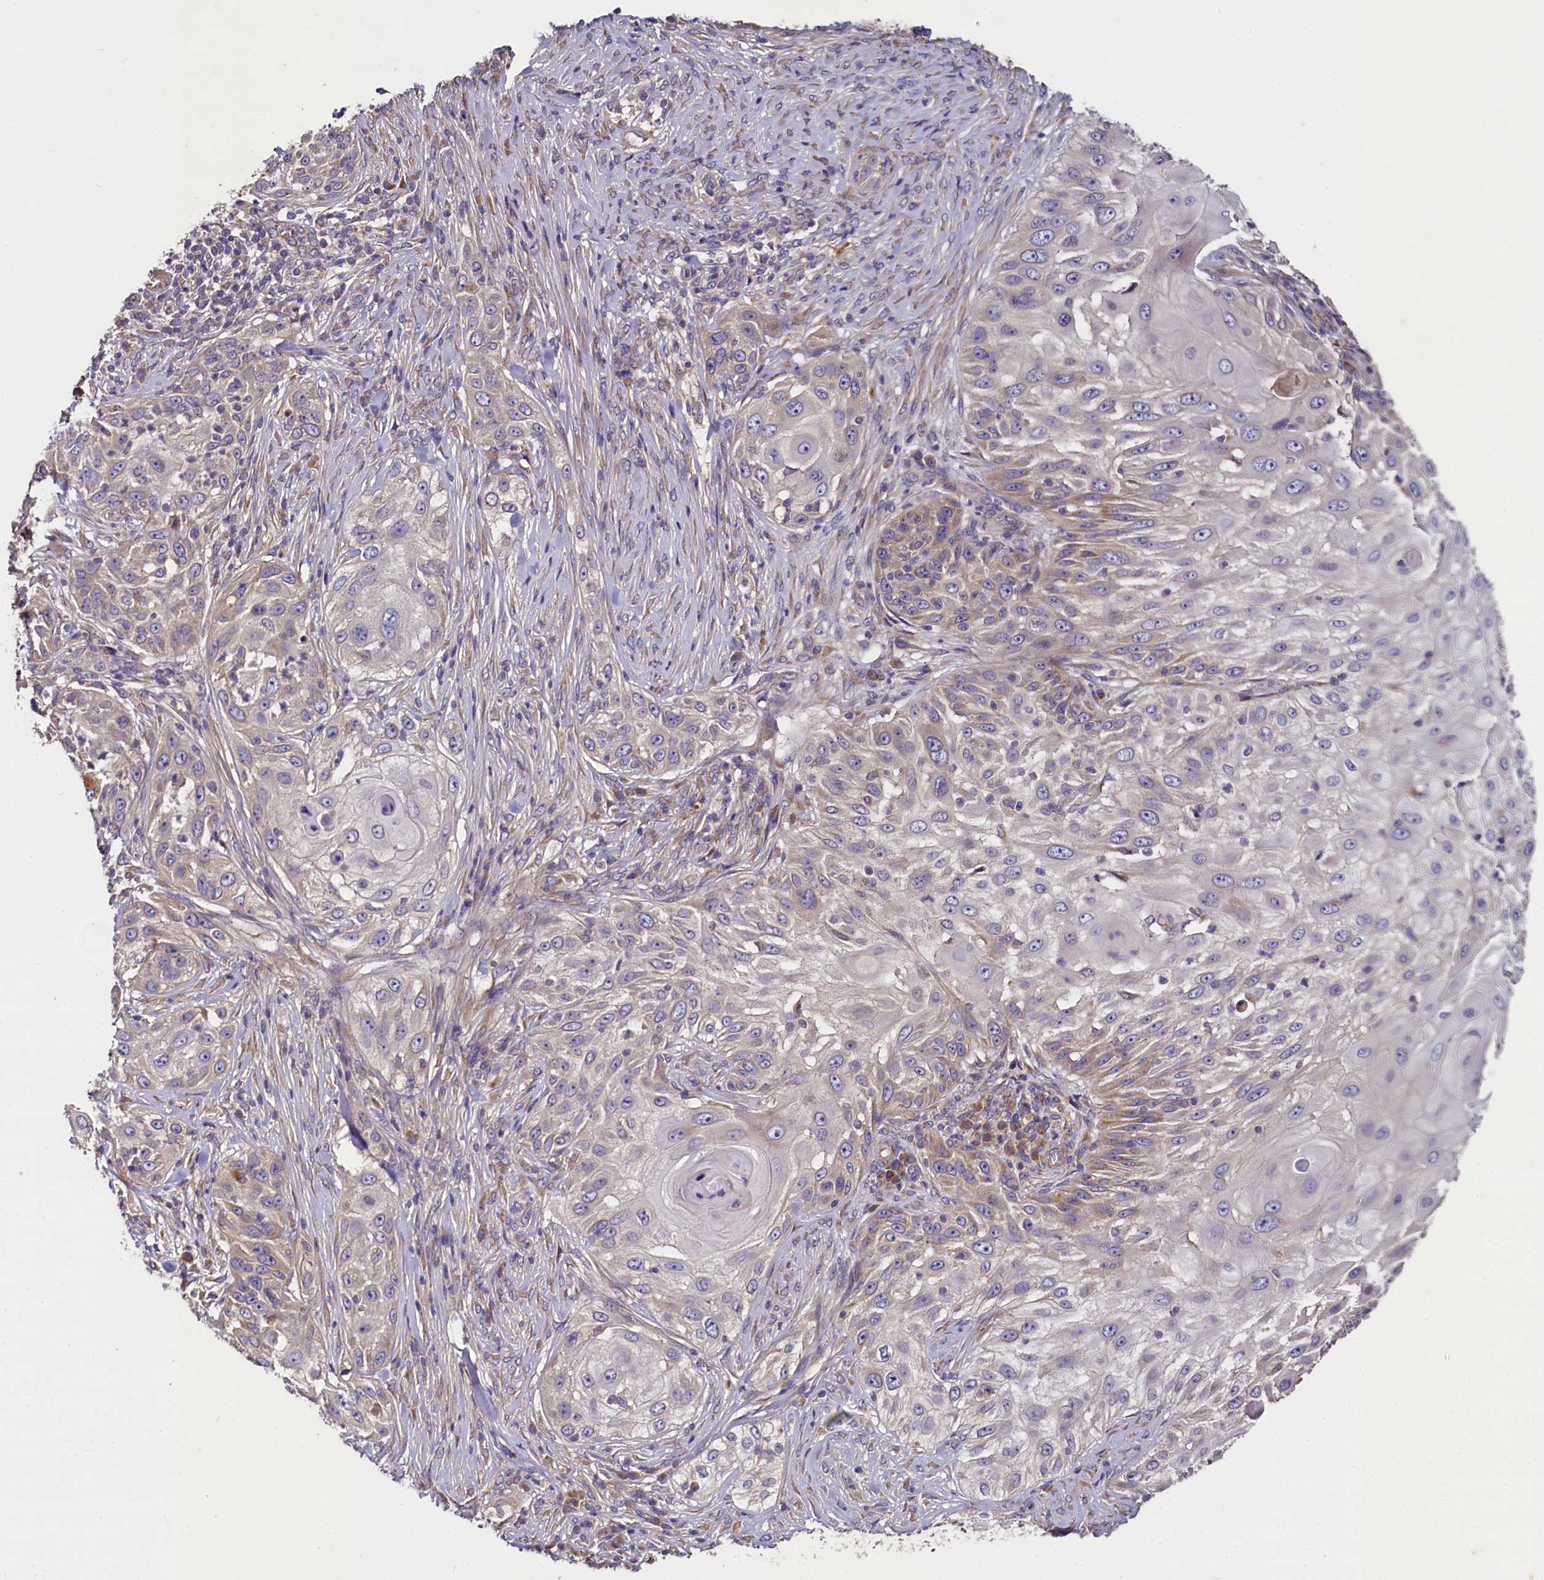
{"staining": {"intensity": "weak", "quantity": "25%-75%", "location": "cytoplasmic/membranous"}, "tissue": "skin cancer", "cell_type": "Tumor cells", "image_type": "cancer", "snomed": [{"axis": "morphology", "description": "Squamous cell carcinoma, NOS"}, {"axis": "topography", "description": "Skin"}], "caption": "Immunohistochemistry photomicrograph of human skin cancer (squamous cell carcinoma) stained for a protein (brown), which exhibits low levels of weak cytoplasmic/membranous staining in approximately 25%-75% of tumor cells.", "gene": "SPRYD3", "patient": {"sex": "female", "age": 44}}